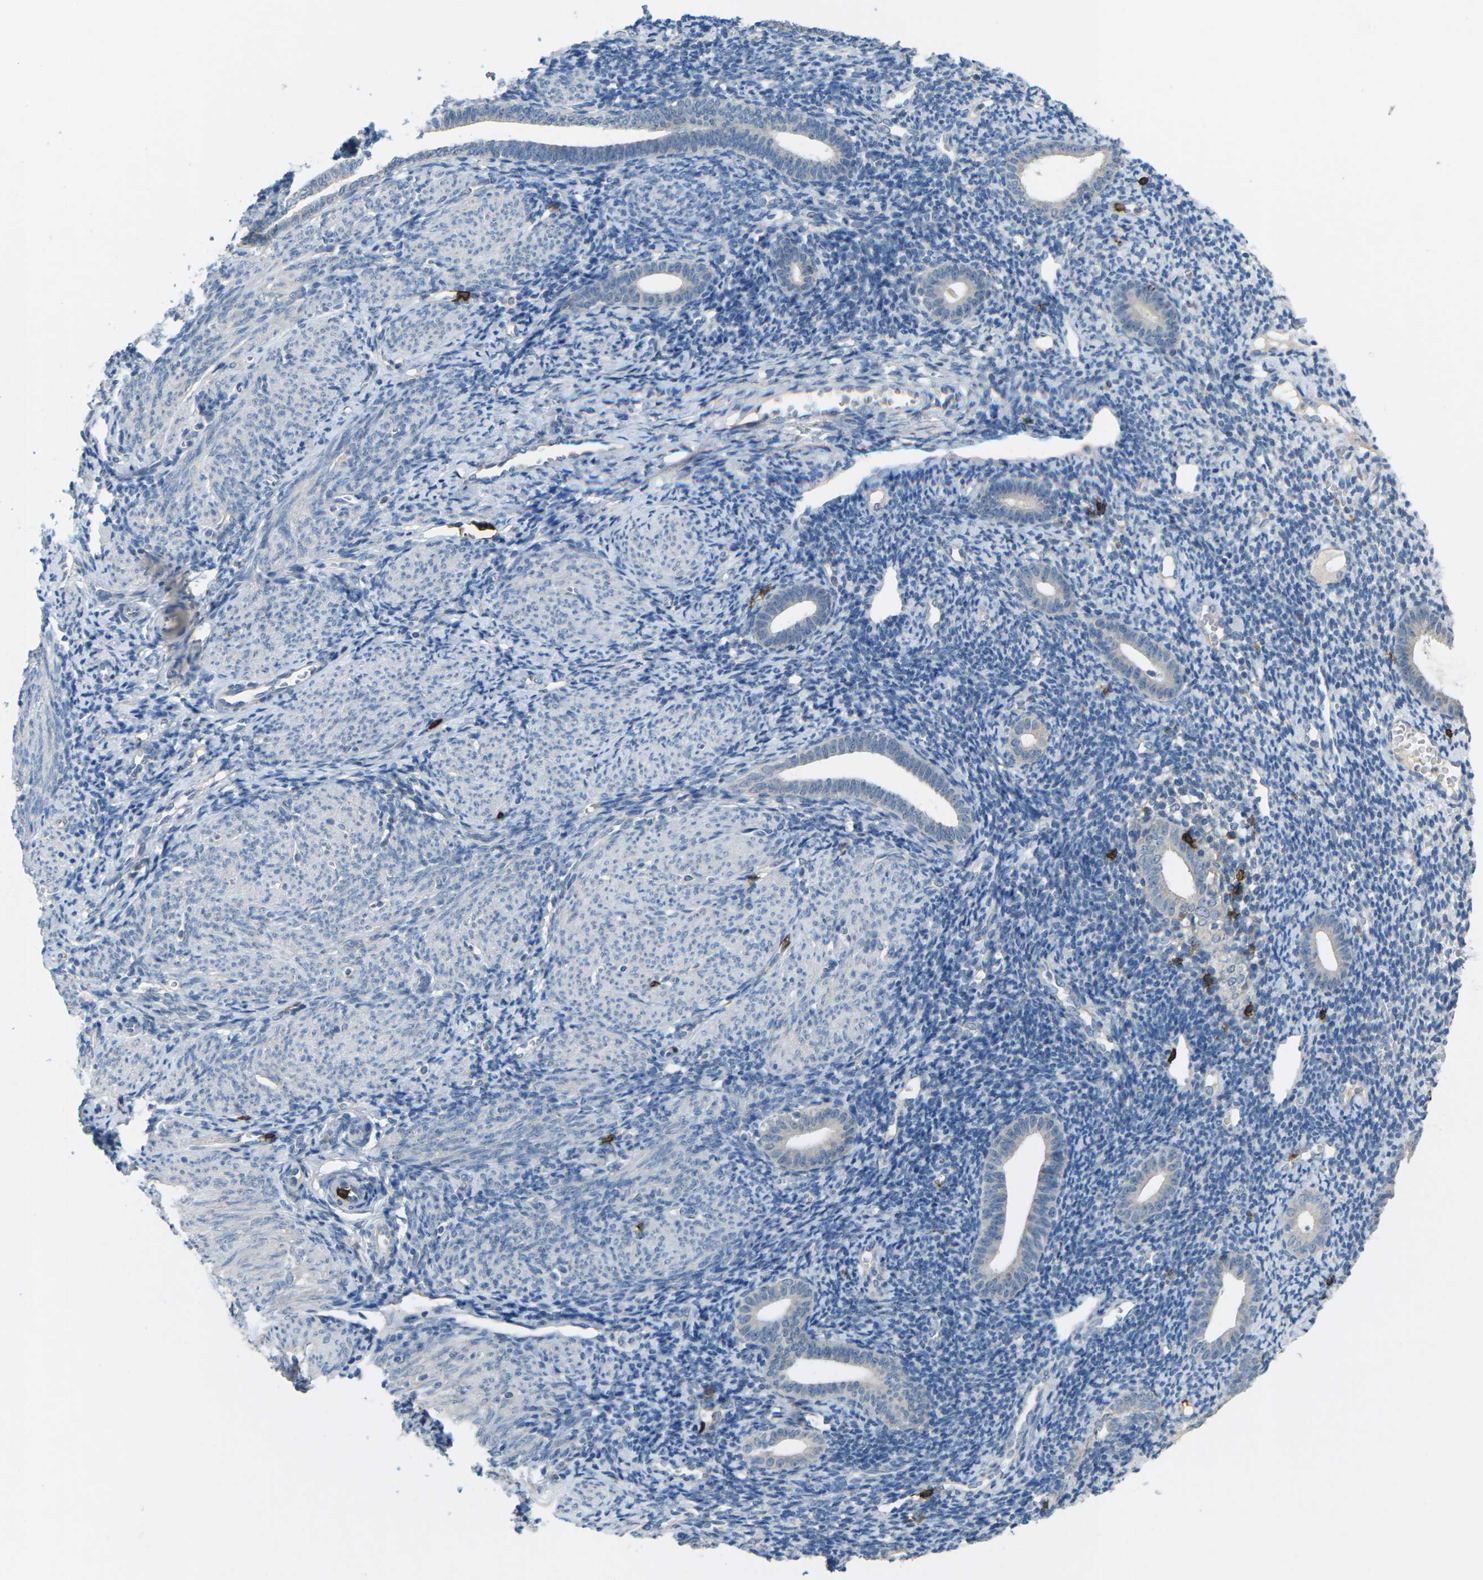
{"staining": {"intensity": "negative", "quantity": "none", "location": "none"}, "tissue": "endometrium", "cell_type": "Cells in endometrial stroma", "image_type": "normal", "snomed": [{"axis": "morphology", "description": "Normal tissue, NOS"}, {"axis": "topography", "description": "Endometrium"}], "caption": "Immunohistochemistry histopathology image of benign endometrium: human endometrium stained with DAB shows no significant protein positivity in cells in endometrial stroma. Nuclei are stained in blue.", "gene": "CD19", "patient": {"sex": "female", "age": 50}}